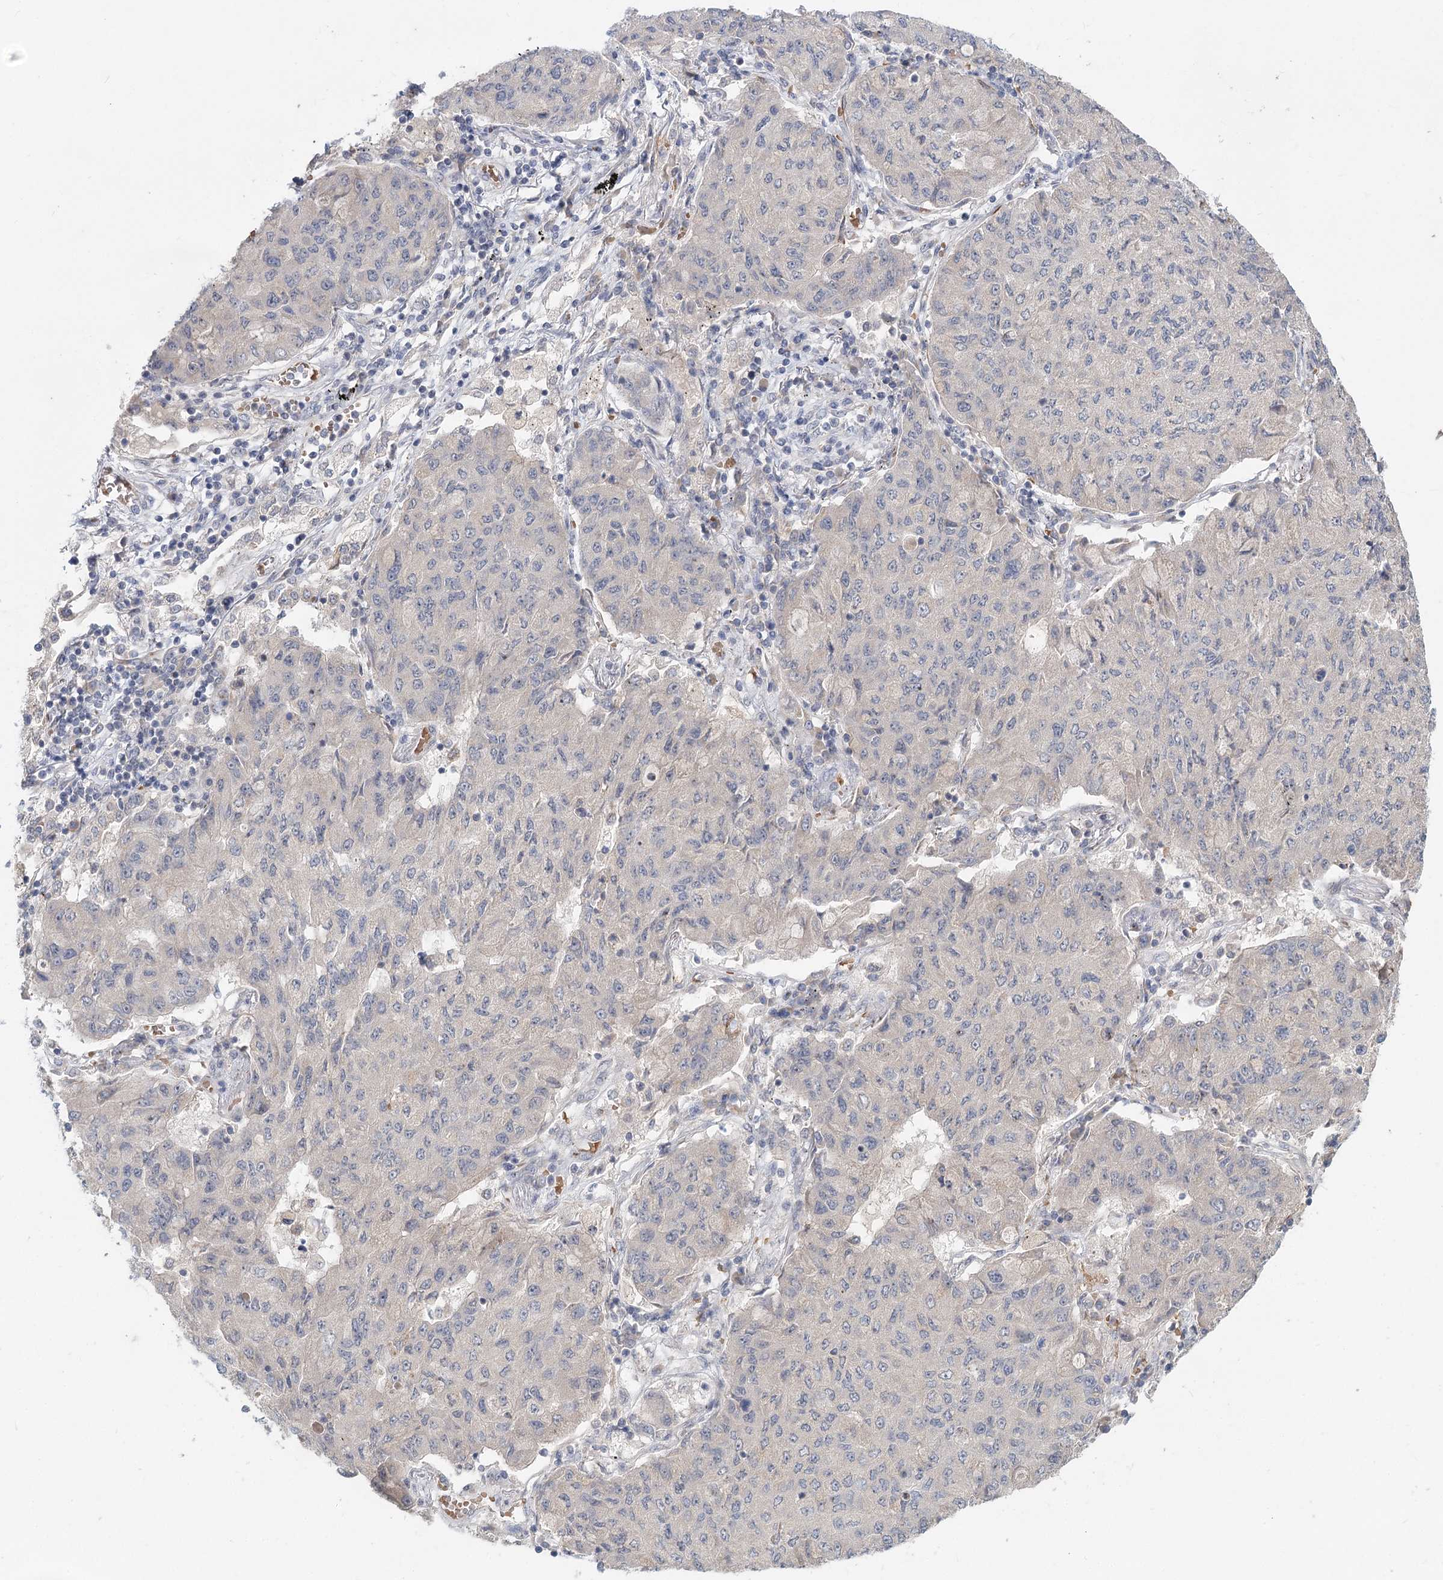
{"staining": {"intensity": "negative", "quantity": "none", "location": "none"}, "tissue": "lung cancer", "cell_type": "Tumor cells", "image_type": "cancer", "snomed": [{"axis": "morphology", "description": "Squamous cell carcinoma, NOS"}, {"axis": "topography", "description": "Lung"}], "caption": "Image shows no significant protein positivity in tumor cells of lung squamous cell carcinoma. (DAB (3,3'-diaminobenzidine) immunohistochemistry, high magnification).", "gene": "FBXO7", "patient": {"sex": "male", "age": 74}}